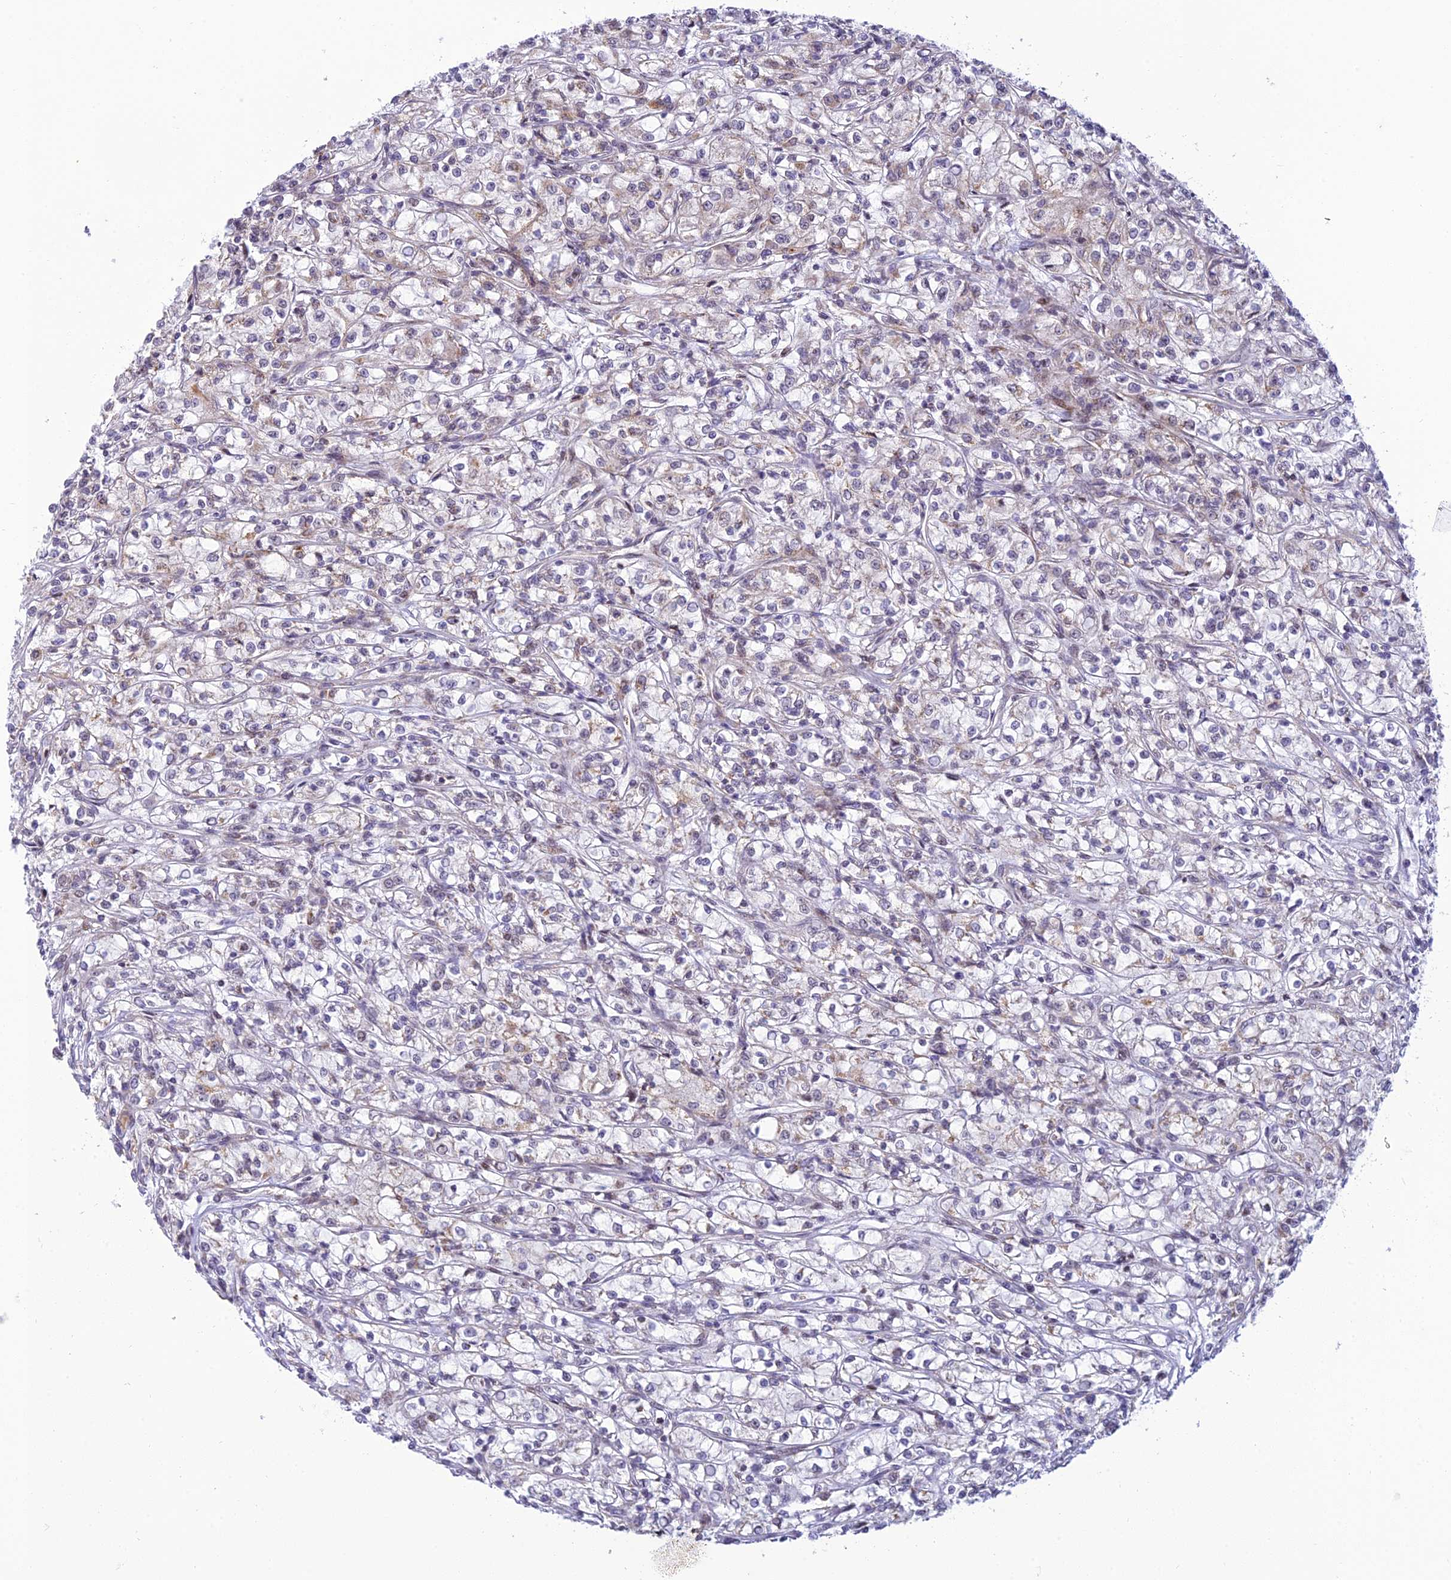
{"staining": {"intensity": "weak", "quantity": "<25%", "location": "cytoplasmic/membranous"}, "tissue": "renal cancer", "cell_type": "Tumor cells", "image_type": "cancer", "snomed": [{"axis": "morphology", "description": "Adenocarcinoma, NOS"}, {"axis": "topography", "description": "Kidney"}], "caption": "High magnification brightfield microscopy of renal adenocarcinoma stained with DAB (brown) and counterstained with hematoxylin (blue): tumor cells show no significant staining.", "gene": "HOOK2", "patient": {"sex": "female", "age": 59}}